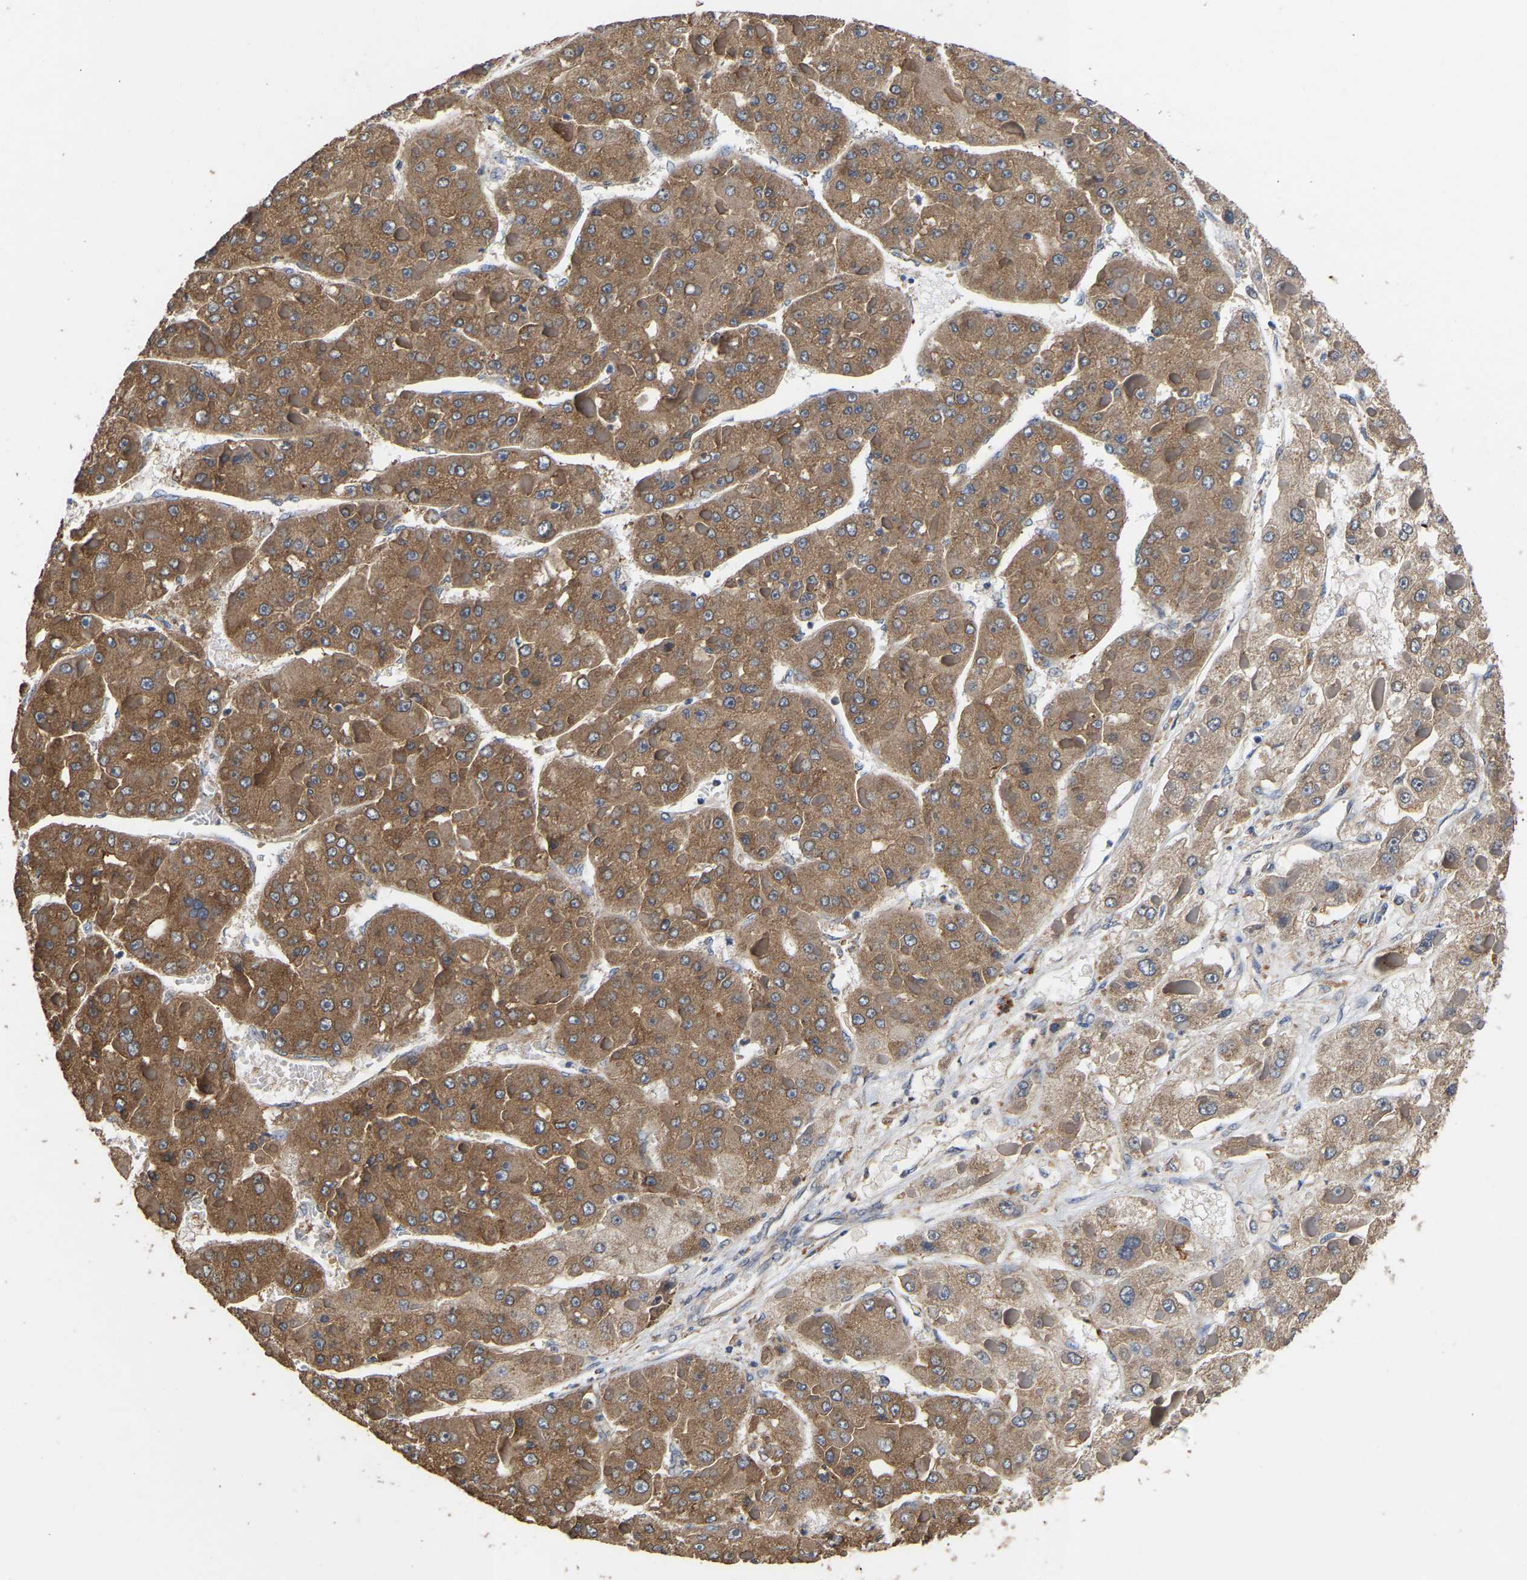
{"staining": {"intensity": "moderate", "quantity": ">75%", "location": "cytoplasmic/membranous"}, "tissue": "liver cancer", "cell_type": "Tumor cells", "image_type": "cancer", "snomed": [{"axis": "morphology", "description": "Carcinoma, Hepatocellular, NOS"}, {"axis": "topography", "description": "Liver"}], "caption": "High-power microscopy captured an immunohistochemistry (IHC) photomicrograph of liver hepatocellular carcinoma, revealing moderate cytoplasmic/membranous positivity in about >75% of tumor cells.", "gene": "AIMP2", "patient": {"sex": "female", "age": 73}}